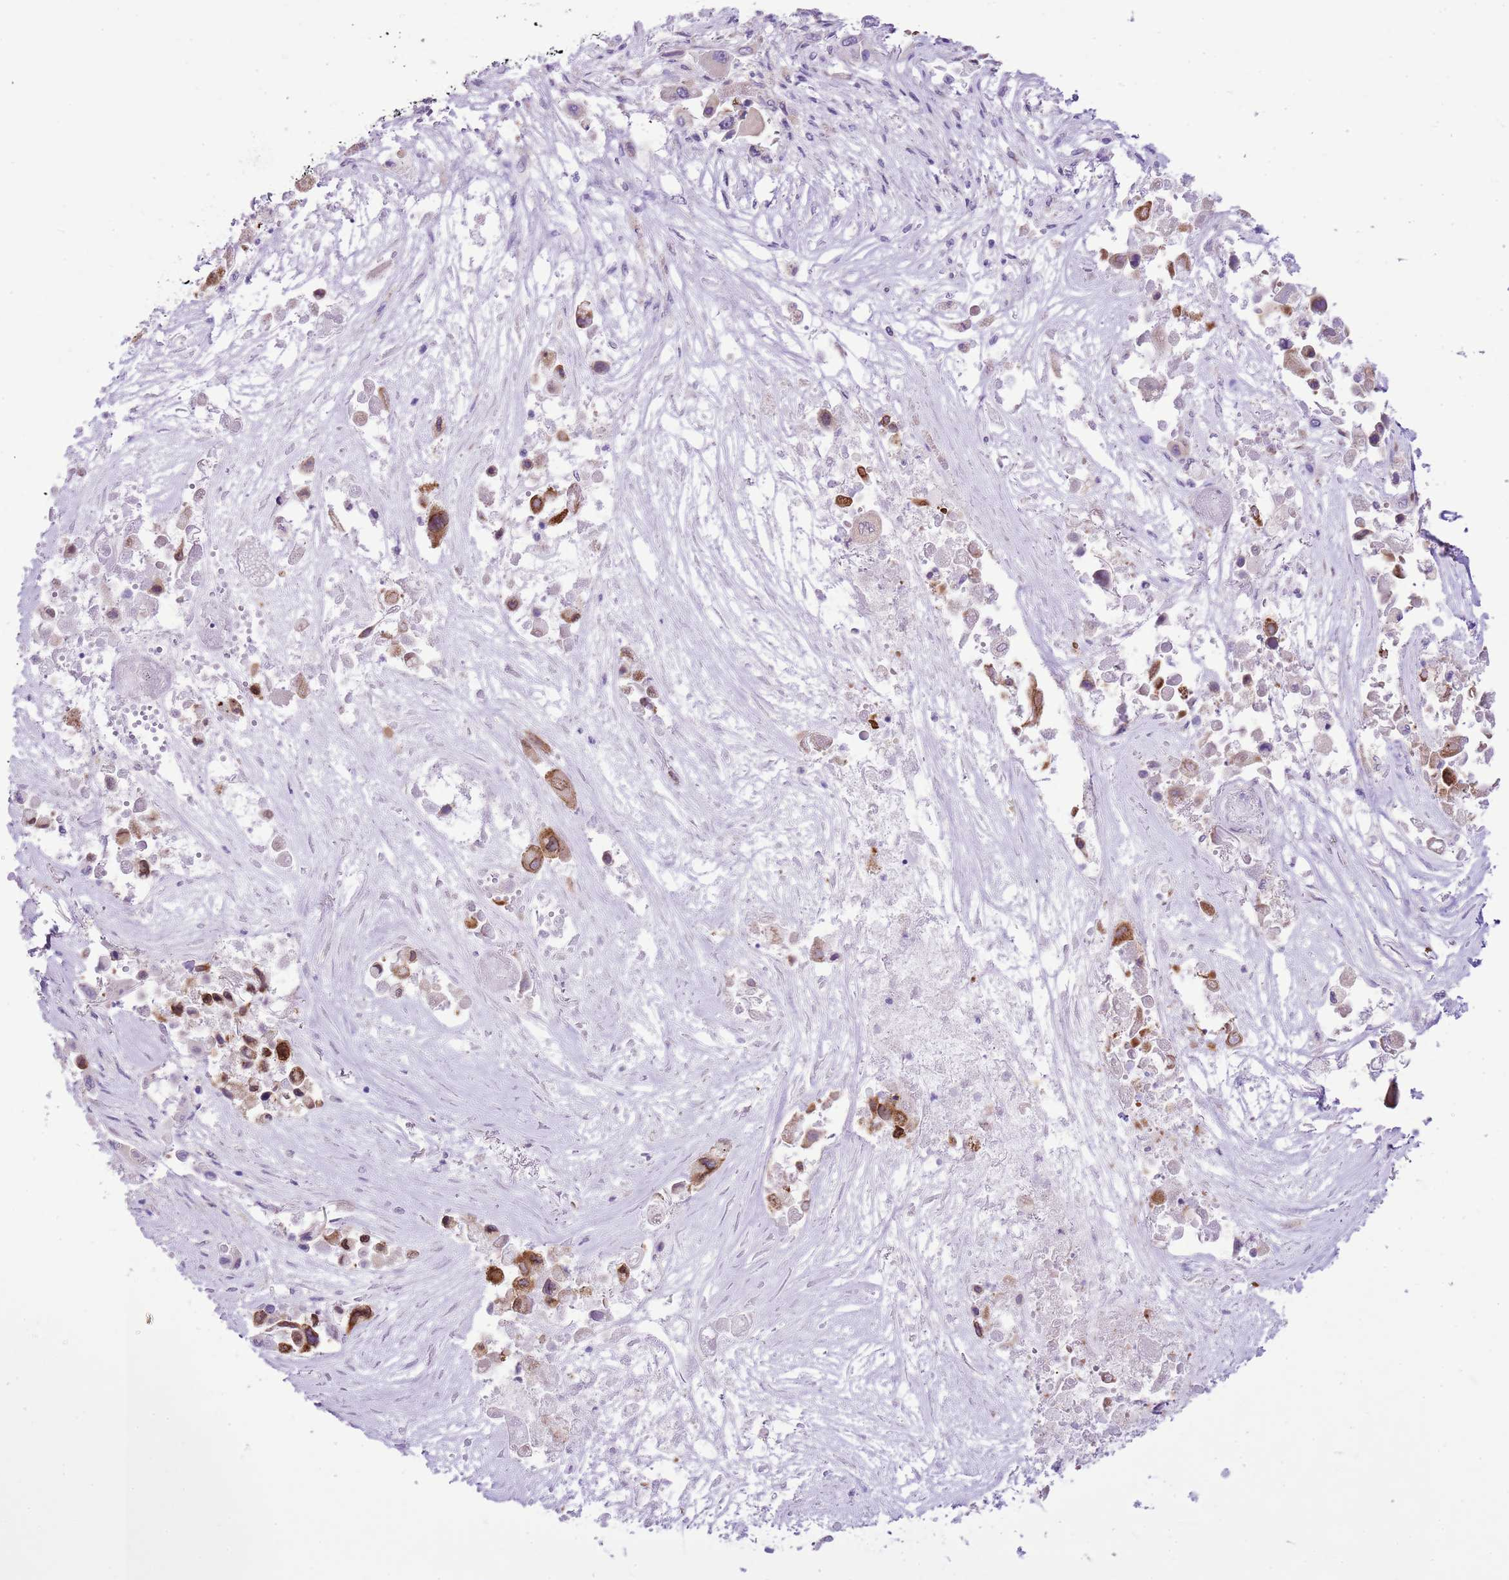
{"staining": {"intensity": "moderate", "quantity": "25%-75%", "location": "cytoplasmic/membranous"}, "tissue": "pancreatic cancer", "cell_type": "Tumor cells", "image_type": "cancer", "snomed": [{"axis": "morphology", "description": "Adenocarcinoma, NOS"}, {"axis": "topography", "description": "Pancreas"}], "caption": "This is an image of immunohistochemistry staining of pancreatic cancer, which shows moderate positivity in the cytoplasmic/membranous of tumor cells.", "gene": "AAR2", "patient": {"sex": "male", "age": 92}}